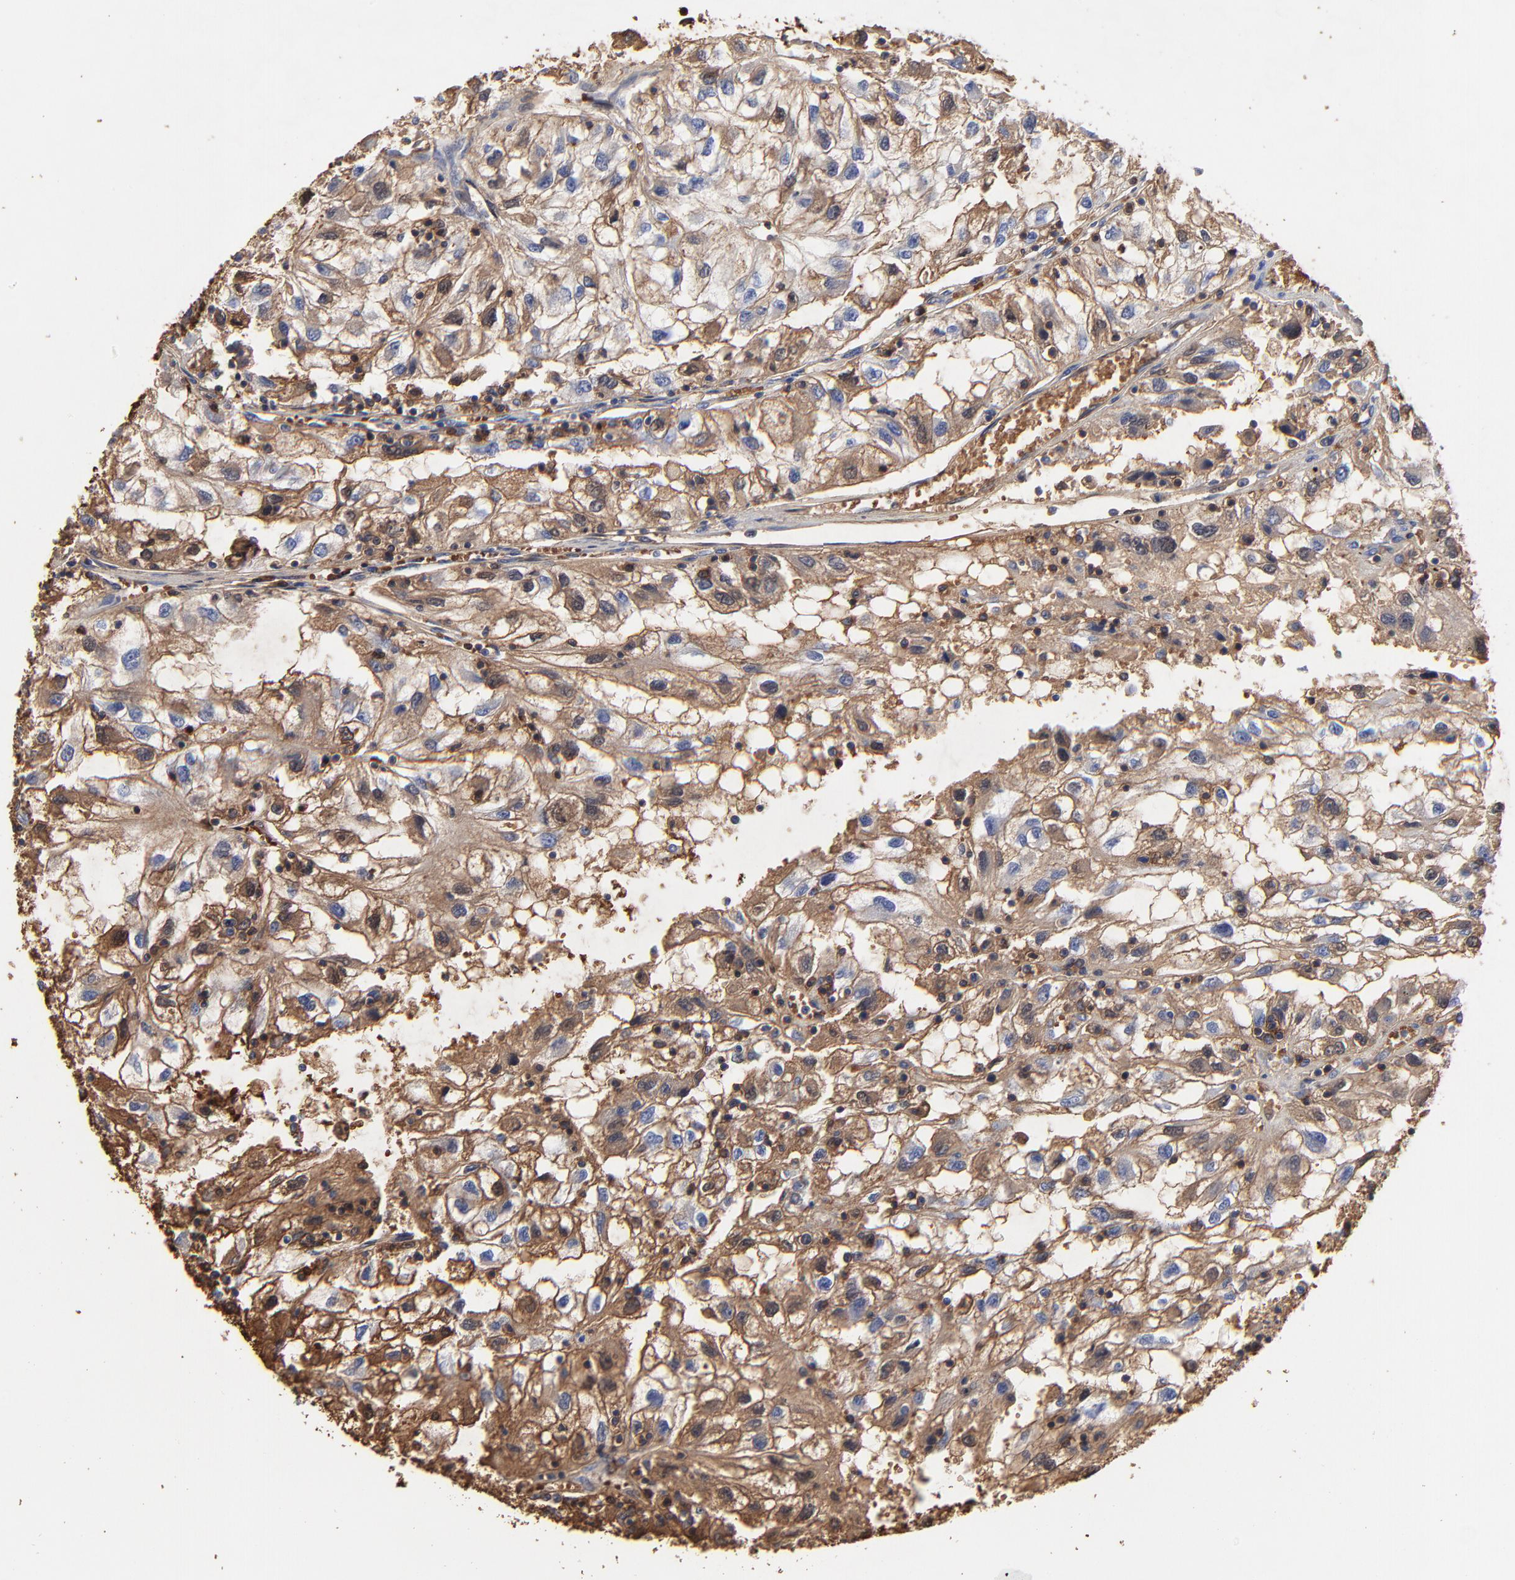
{"staining": {"intensity": "weak", "quantity": ">75%", "location": "cytoplasmic/membranous"}, "tissue": "renal cancer", "cell_type": "Tumor cells", "image_type": "cancer", "snomed": [{"axis": "morphology", "description": "Normal tissue, NOS"}, {"axis": "morphology", "description": "Adenocarcinoma, NOS"}, {"axis": "topography", "description": "Kidney"}], "caption": "IHC of renal adenocarcinoma exhibits low levels of weak cytoplasmic/membranous staining in about >75% of tumor cells.", "gene": "PAG1", "patient": {"sex": "male", "age": 71}}